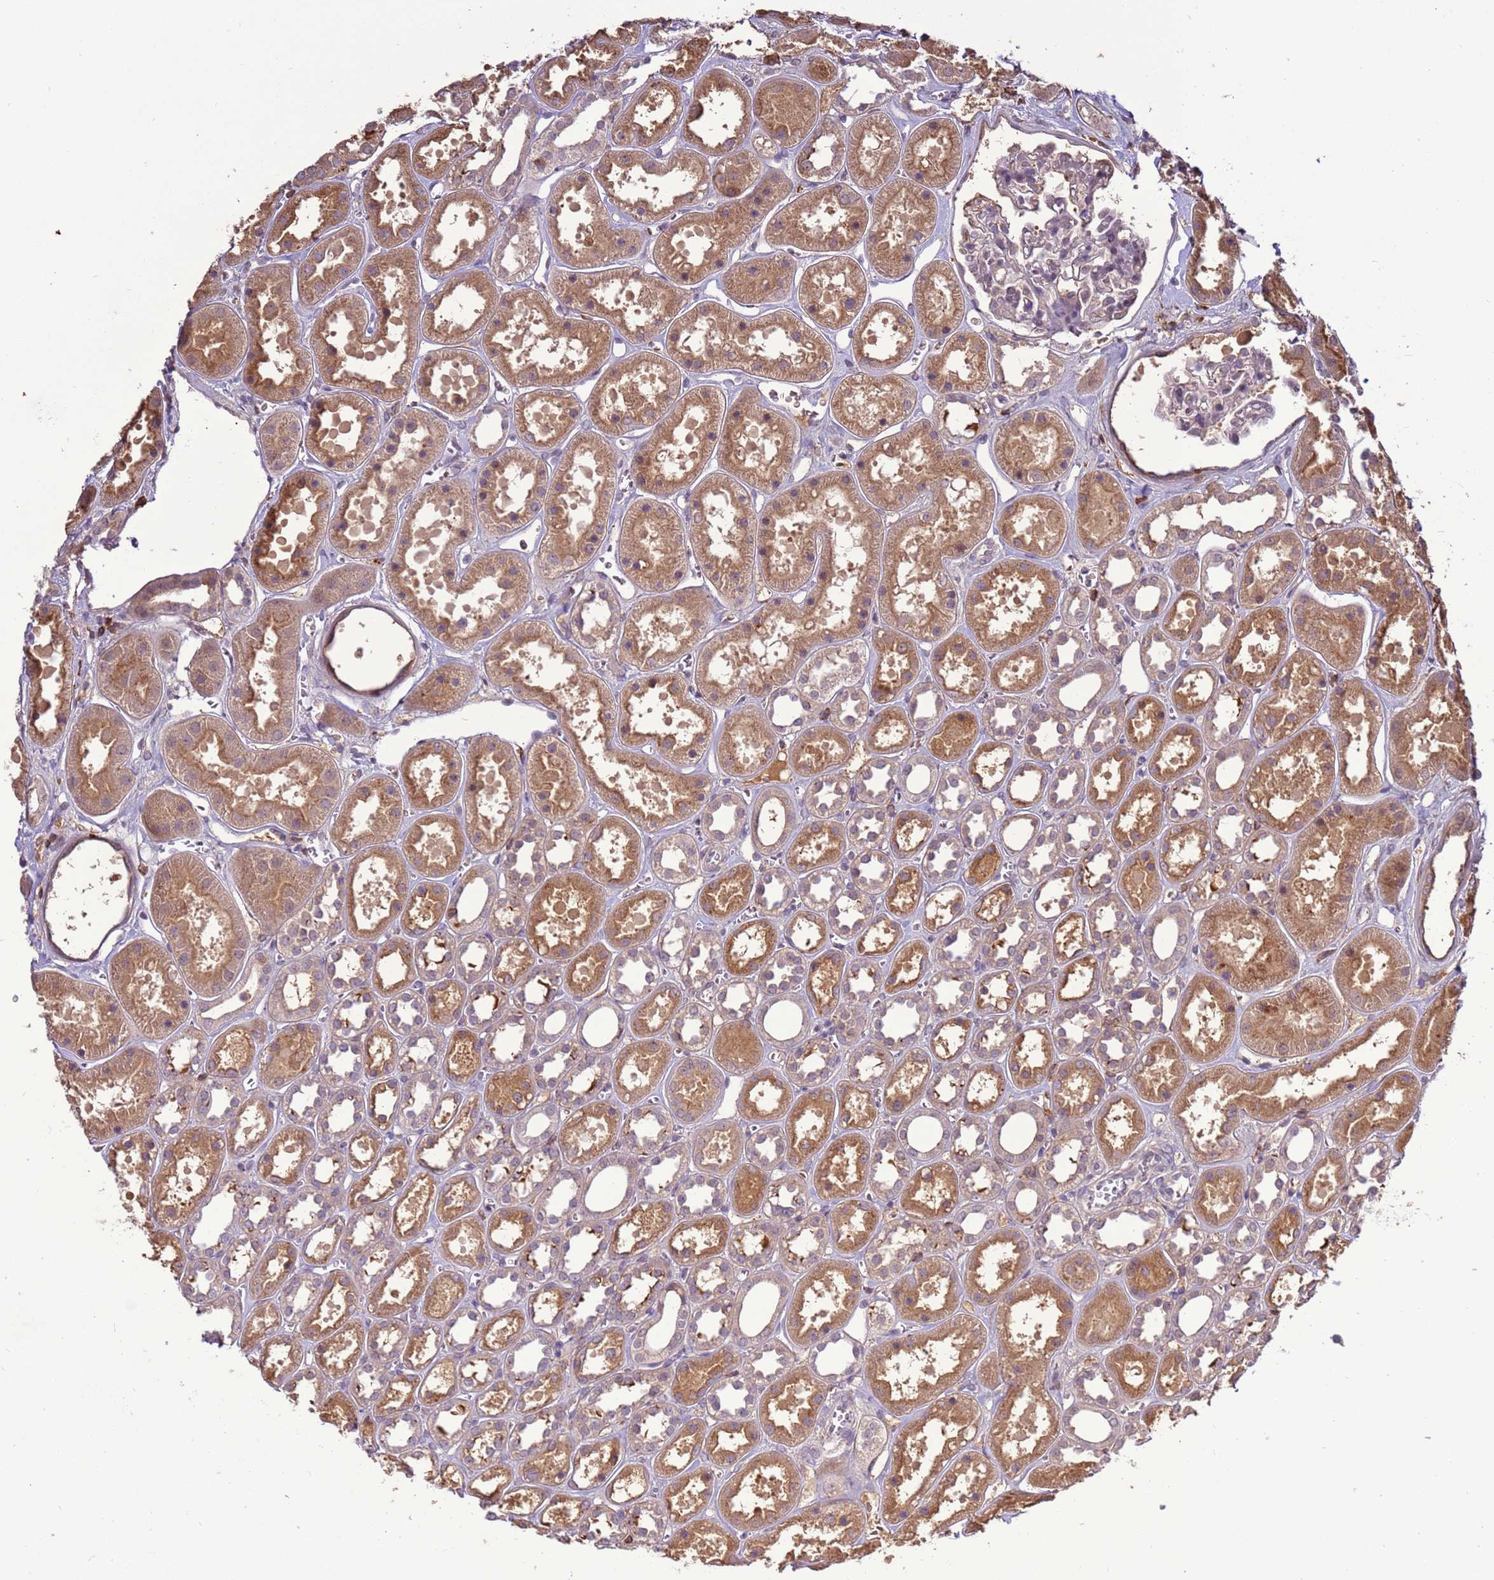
{"staining": {"intensity": "moderate", "quantity": "<25%", "location": "cytoplasmic/membranous"}, "tissue": "kidney", "cell_type": "Cells in glomeruli", "image_type": "normal", "snomed": [{"axis": "morphology", "description": "Normal tissue, NOS"}, {"axis": "topography", "description": "Kidney"}], "caption": "The immunohistochemical stain shows moderate cytoplasmic/membranous positivity in cells in glomeruli of benign kidney.", "gene": "ZNF624", "patient": {"sex": "female", "age": 41}}